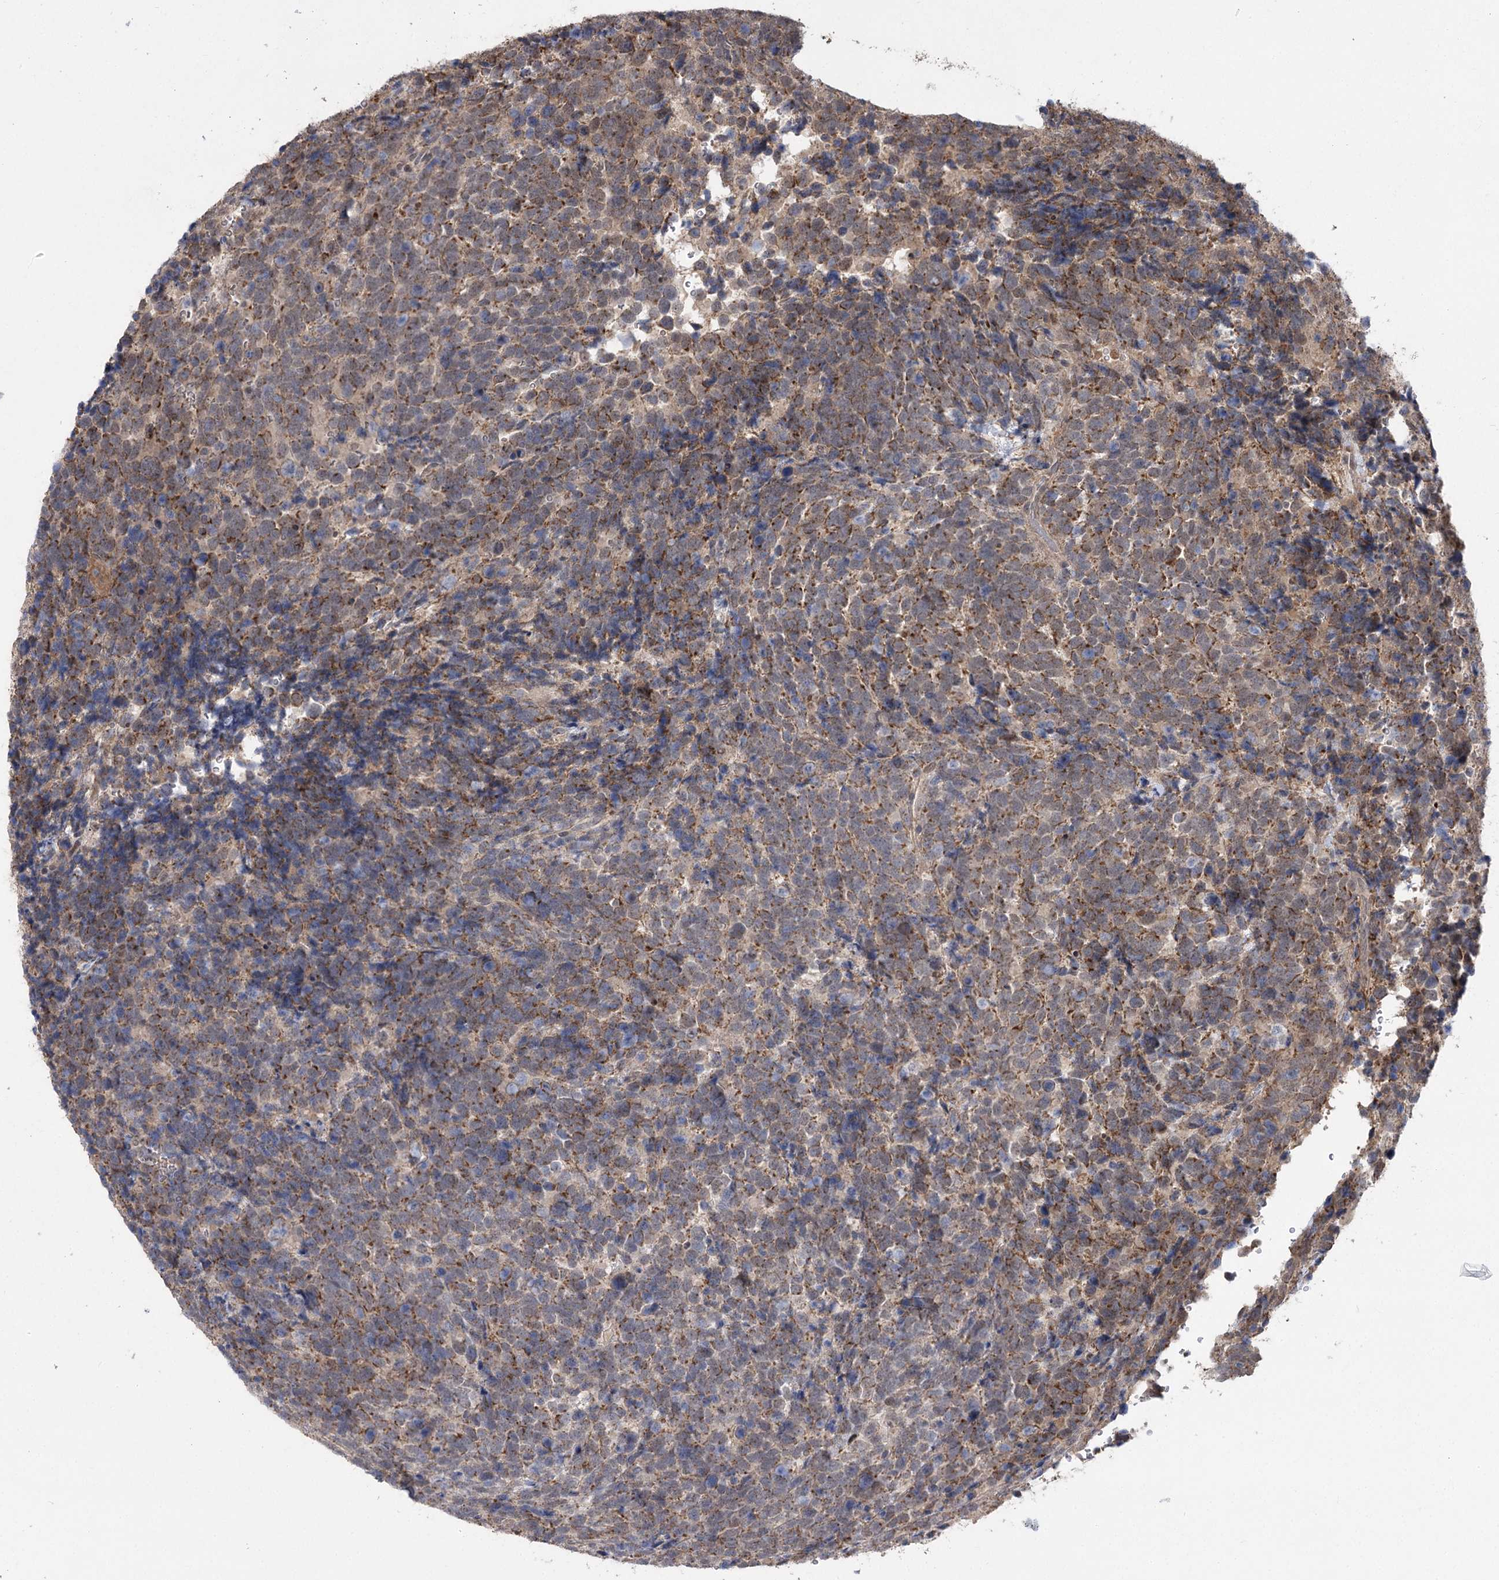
{"staining": {"intensity": "moderate", "quantity": ">75%", "location": "cytoplasmic/membranous"}, "tissue": "urothelial cancer", "cell_type": "Tumor cells", "image_type": "cancer", "snomed": [{"axis": "morphology", "description": "Urothelial carcinoma, High grade"}, {"axis": "topography", "description": "Urinary bladder"}], "caption": "Immunohistochemical staining of urothelial carcinoma (high-grade) shows medium levels of moderate cytoplasmic/membranous protein positivity in about >75% of tumor cells.", "gene": "TENM2", "patient": {"sex": "female", "age": 82}}